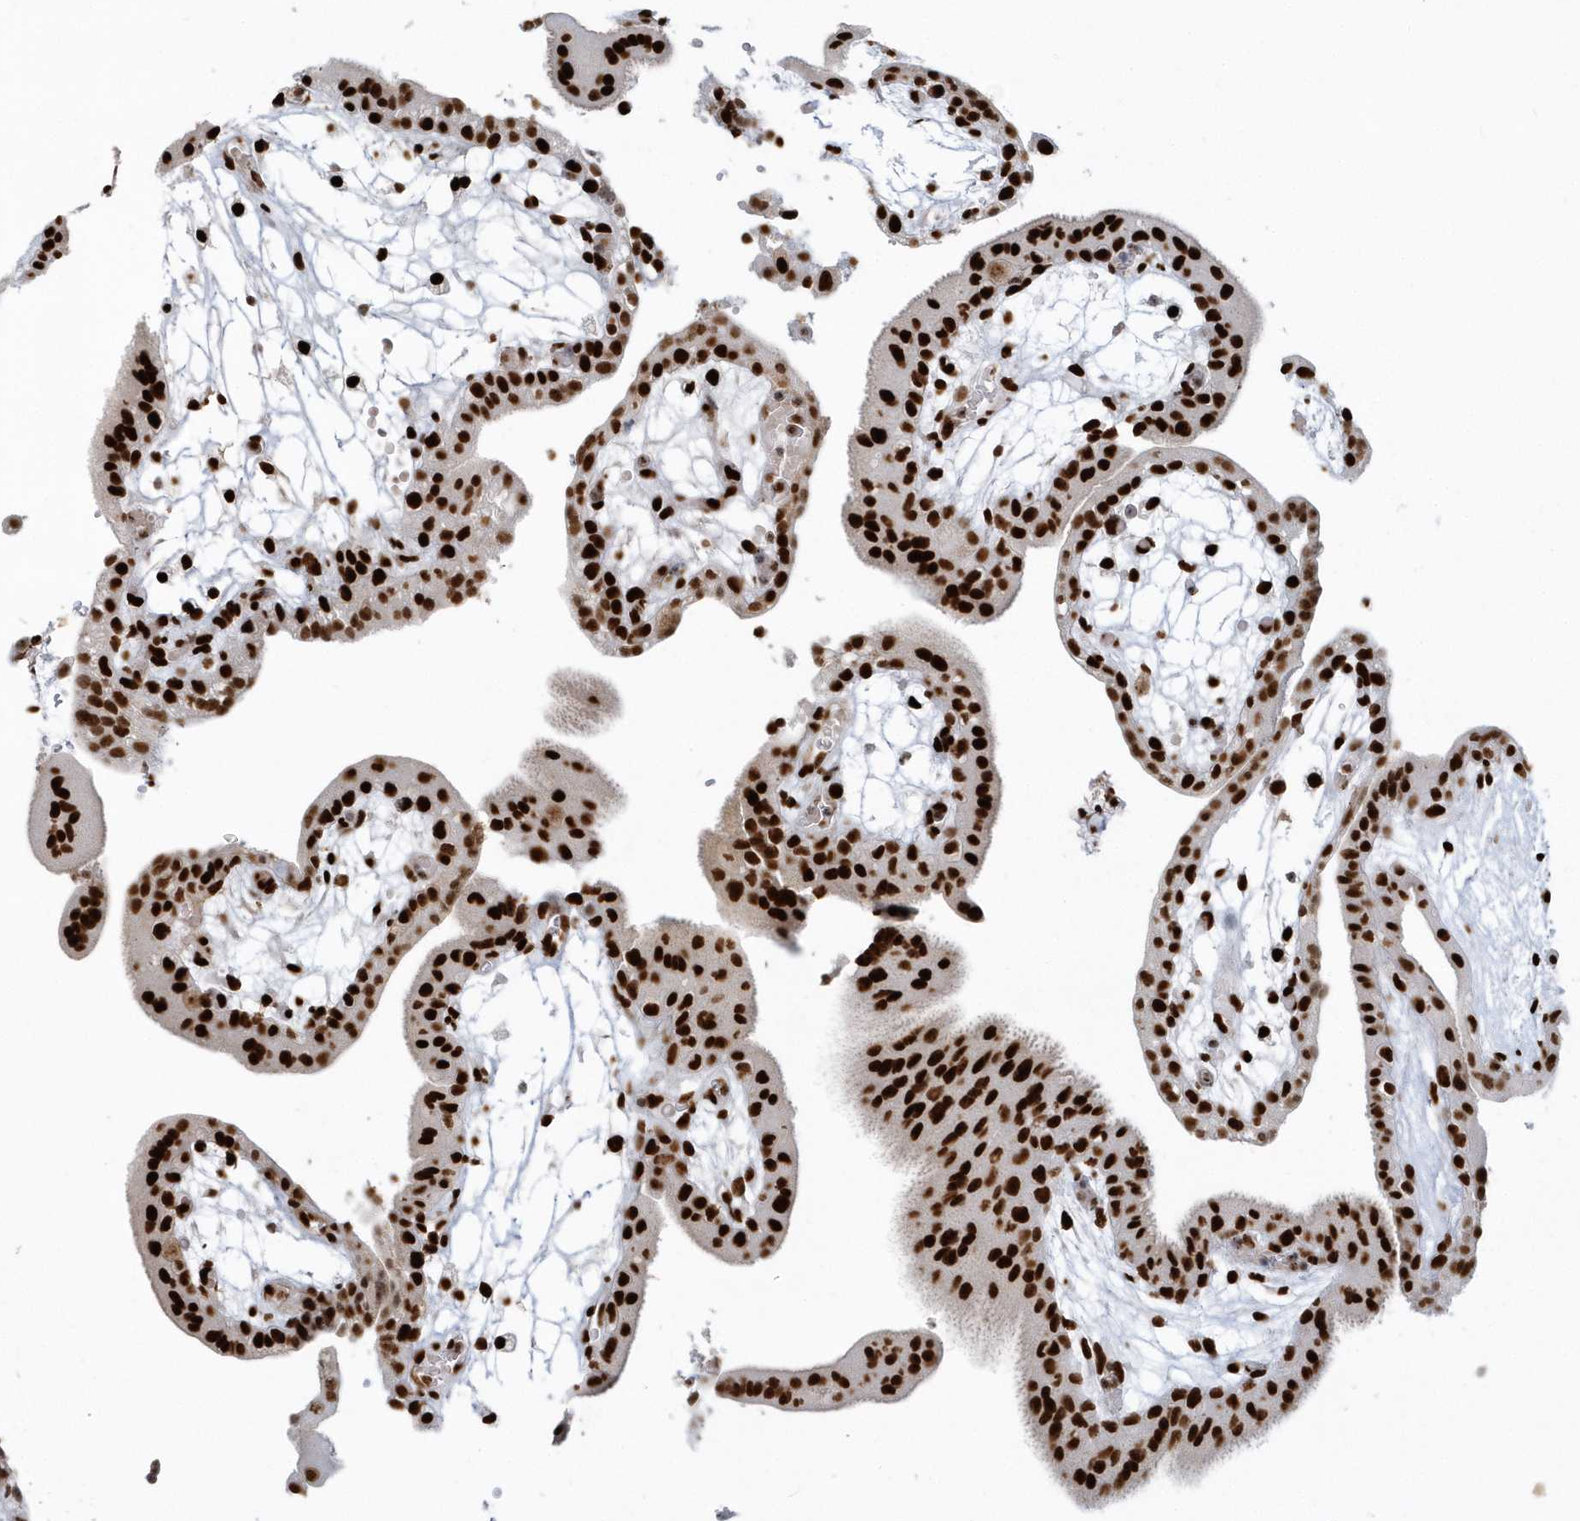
{"staining": {"intensity": "strong", "quantity": ">75%", "location": "nuclear"}, "tissue": "placenta", "cell_type": "Decidual cells", "image_type": "normal", "snomed": [{"axis": "morphology", "description": "Normal tissue, NOS"}, {"axis": "topography", "description": "Placenta"}], "caption": "Brown immunohistochemical staining in normal placenta reveals strong nuclear staining in approximately >75% of decidual cells.", "gene": "SUMO2", "patient": {"sex": "female", "age": 18}}